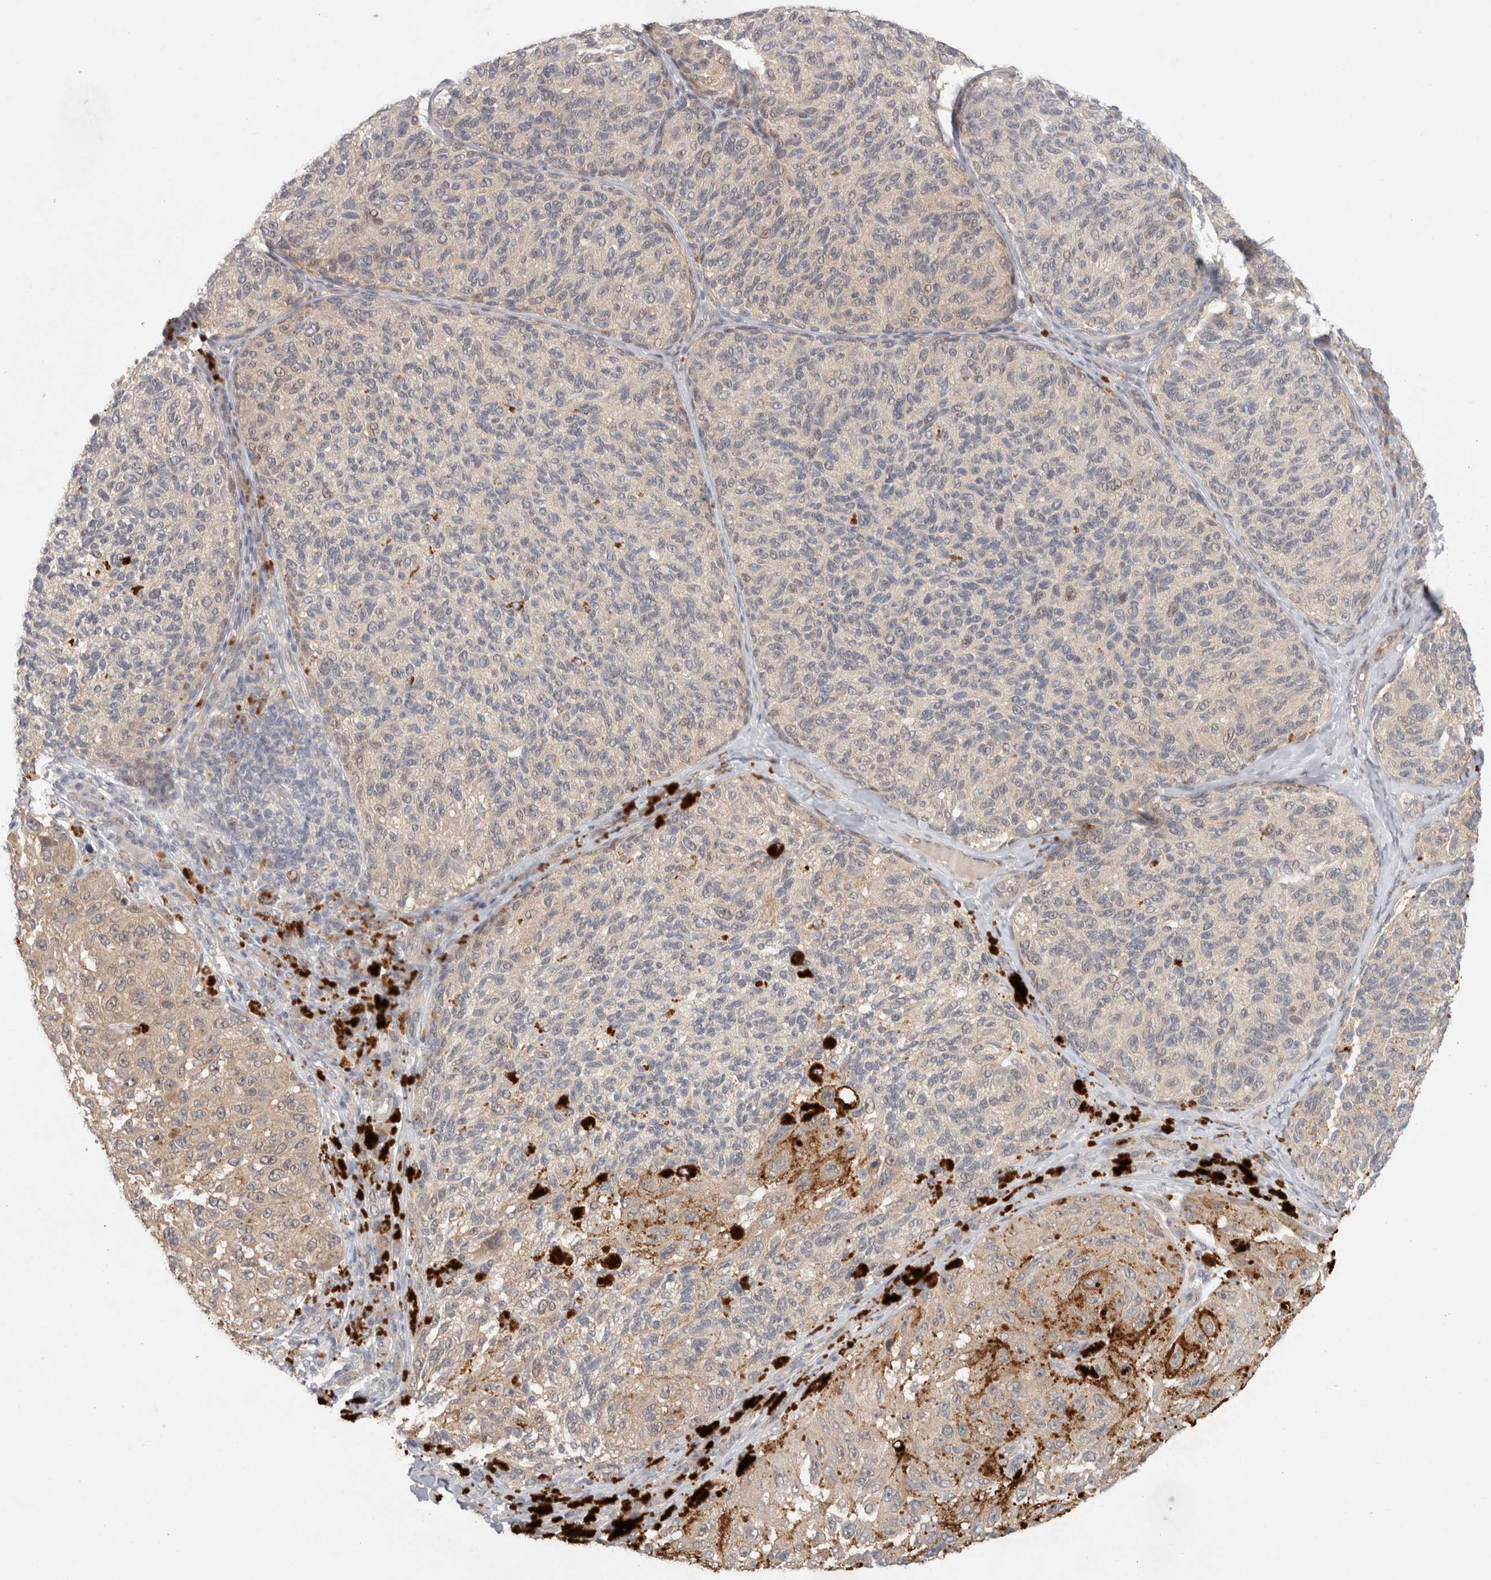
{"staining": {"intensity": "negative", "quantity": "none", "location": "none"}, "tissue": "melanoma", "cell_type": "Tumor cells", "image_type": "cancer", "snomed": [{"axis": "morphology", "description": "Malignant melanoma, NOS"}, {"axis": "topography", "description": "Skin"}], "caption": "A histopathology image of human malignant melanoma is negative for staining in tumor cells.", "gene": "RASAL2", "patient": {"sex": "female", "age": 73}}